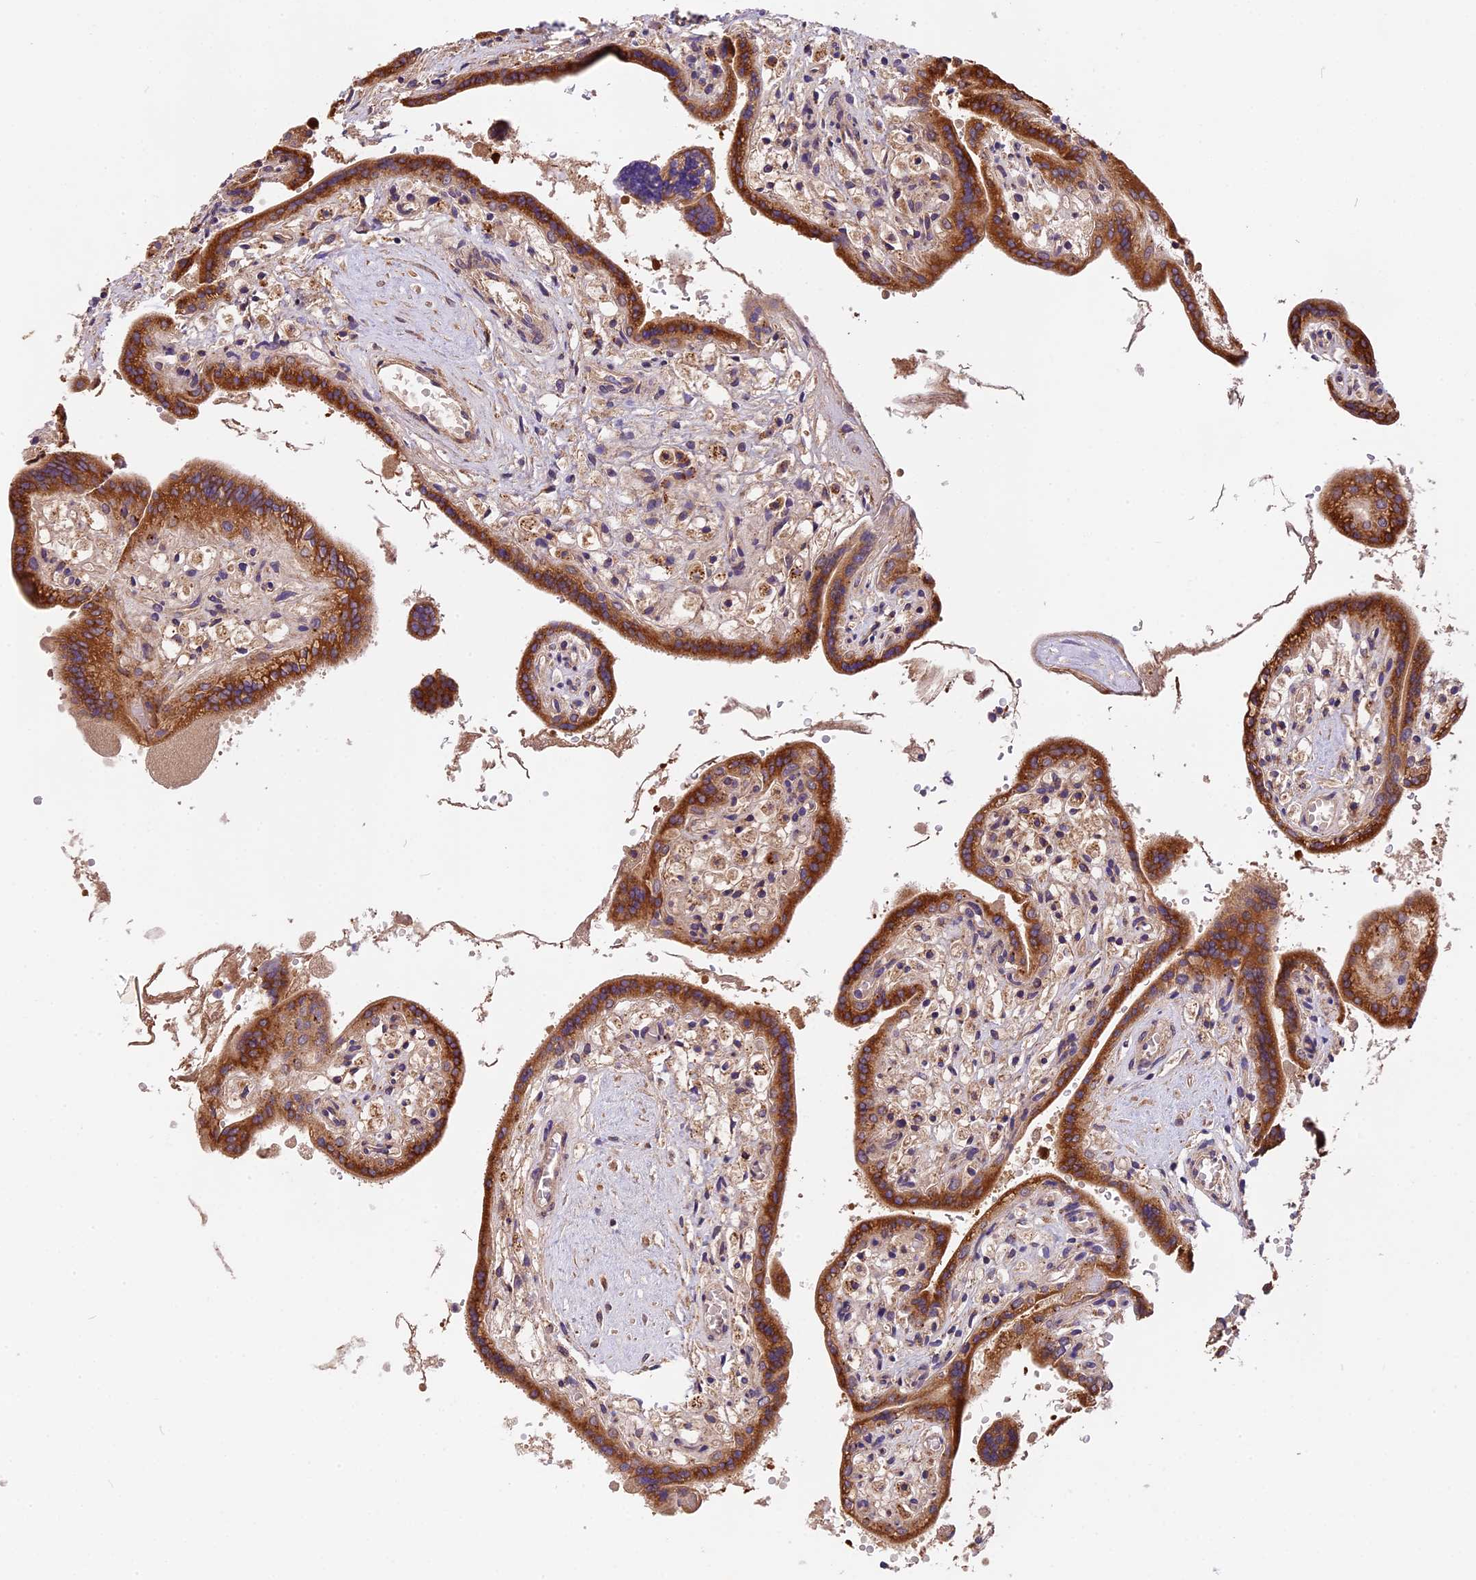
{"staining": {"intensity": "moderate", "quantity": ">75%", "location": "cytoplasmic/membranous"}, "tissue": "placenta", "cell_type": "Trophoblastic cells", "image_type": "normal", "snomed": [{"axis": "morphology", "description": "Normal tissue, NOS"}, {"axis": "topography", "description": "Placenta"}], "caption": "This micrograph demonstrates immunohistochemistry staining of normal placenta, with medium moderate cytoplasmic/membranous staining in about >75% of trophoblastic cells.", "gene": "COPE", "patient": {"sex": "female", "age": 37}}